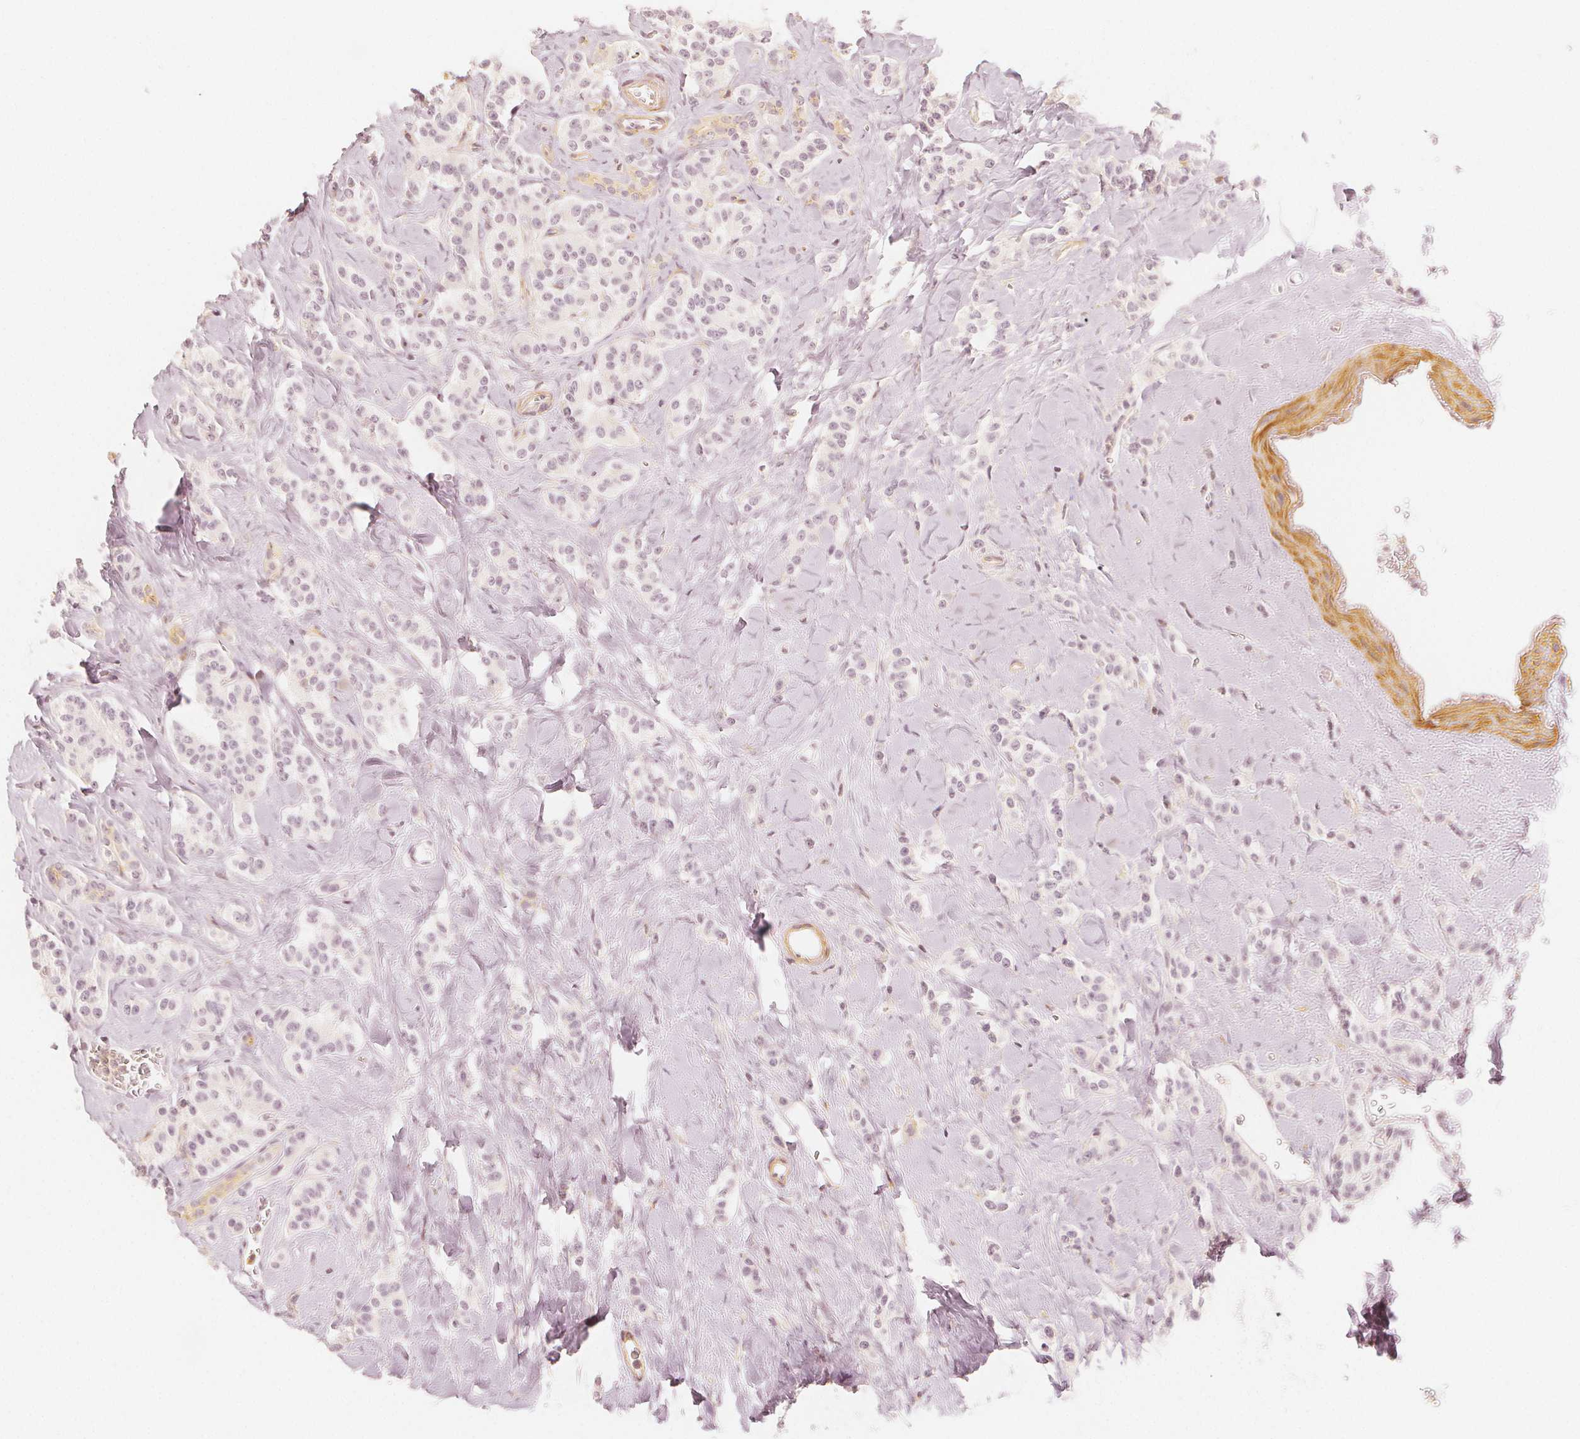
{"staining": {"intensity": "negative", "quantity": "none", "location": "none"}, "tissue": "carcinoid", "cell_type": "Tumor cells", "image_type": "cancer", "snomed": [{"axis": "morphology", "description": "Normal tissue, NOS"}, {"axis": "morphology", "description": "Carcinoid, malignant, NOS"}, {"axis": "topography", "description": "Pancreas"}], "caption": "The immunohistochemistry (IHC) histopathology image has no significant expression in tumor cells of malignant carcinoid tissue.", "gene": "ARHGAP26", "patient": {"sex": "male", "age": 36}}